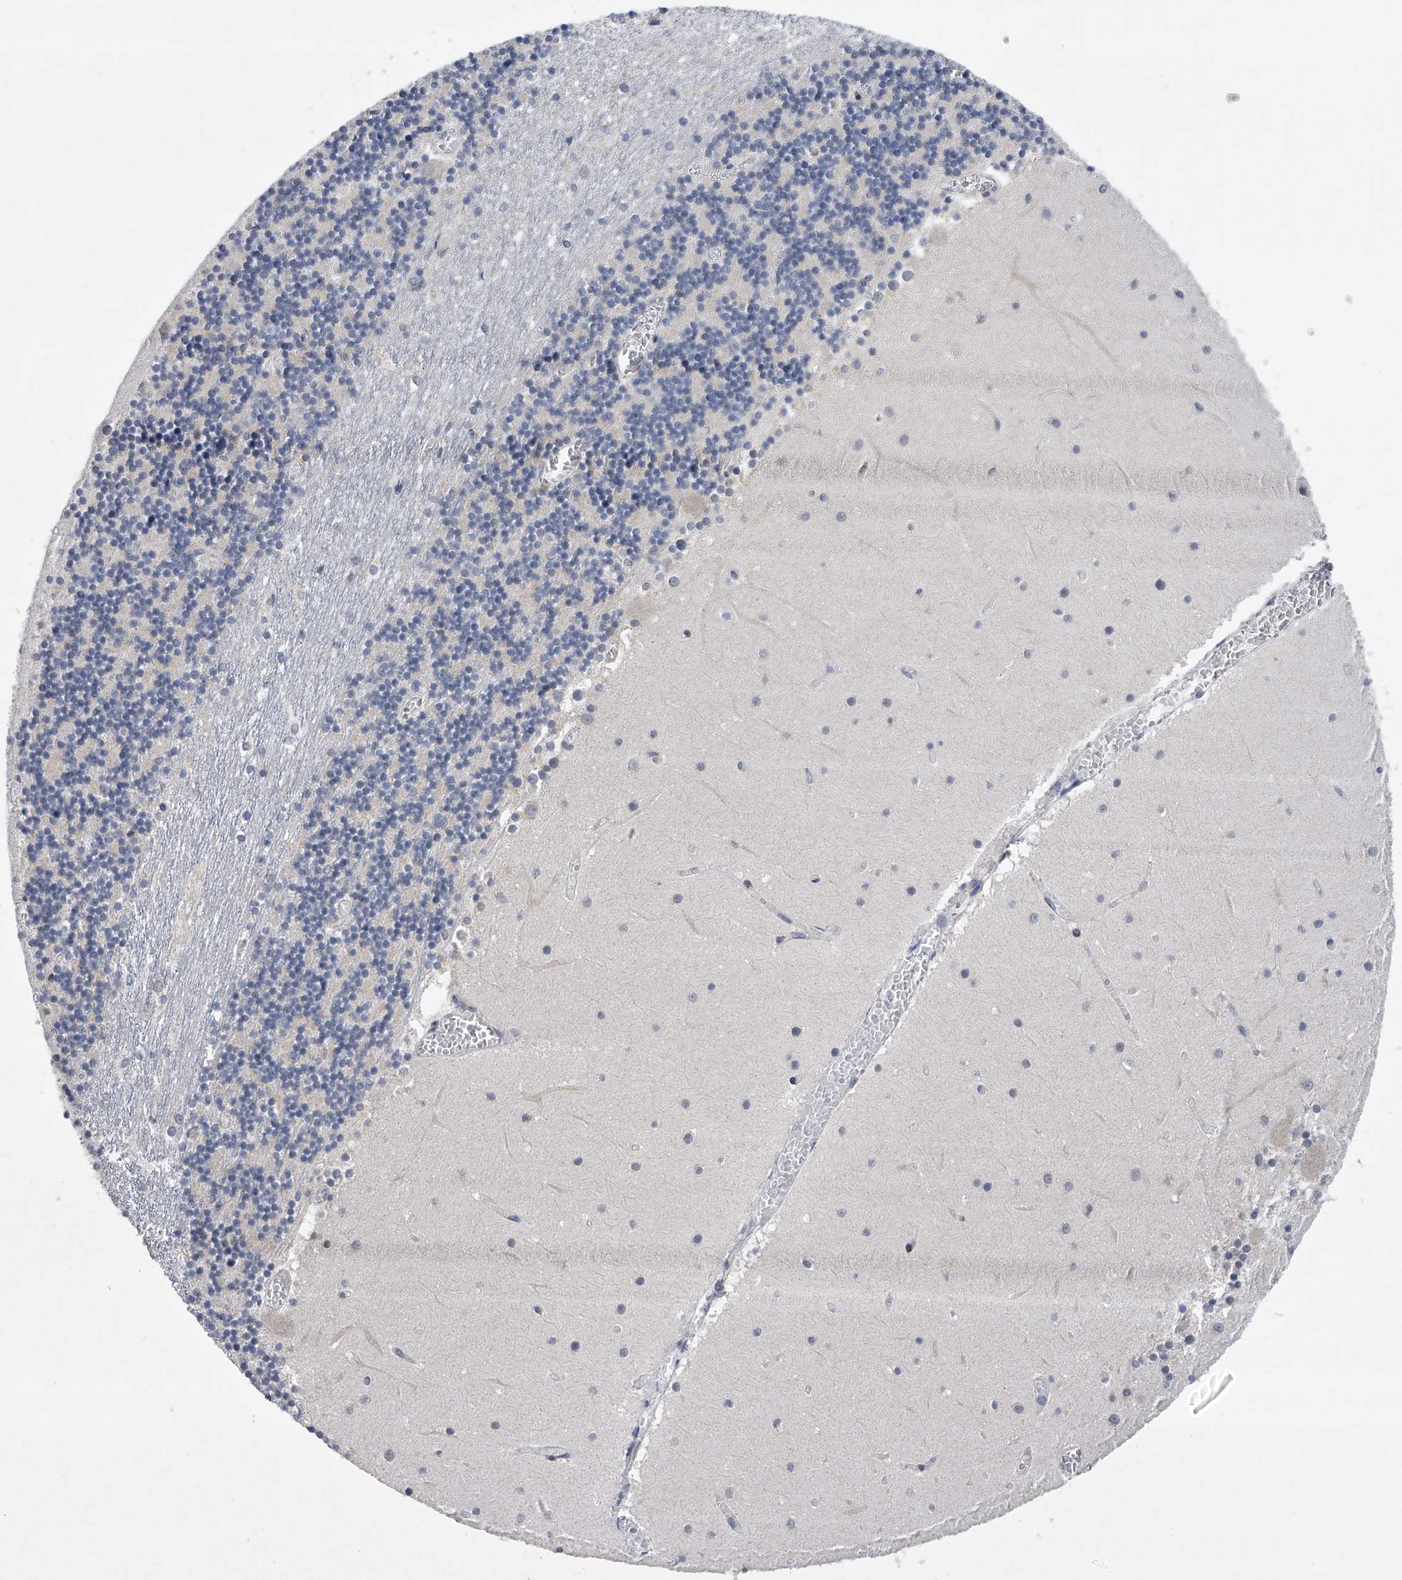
{"staining": {"intensity": "negative", "quantity": "none", "location": "none"}, "tissue": "cerebellum", "cell_type": "Cells in granular layer", "image_type": "normal", "snomed": [{"axis": "morphology", "description": "Normal tissue, NOS"}, {"axis": "topography", "description": "Cerebellum"}], "caption": "Cells in granular layer are negative for brown protein staining in unremarkable cerebellum. The staining was performed using DAB (3,3'-diaminobenzidine) to visualize the protein expression in brown, while the nuclei were stained in blue with hematoxylin (Magnification: 20x).", "gene": "RNF5", "patient": {"sex": "female", "age": 28}}